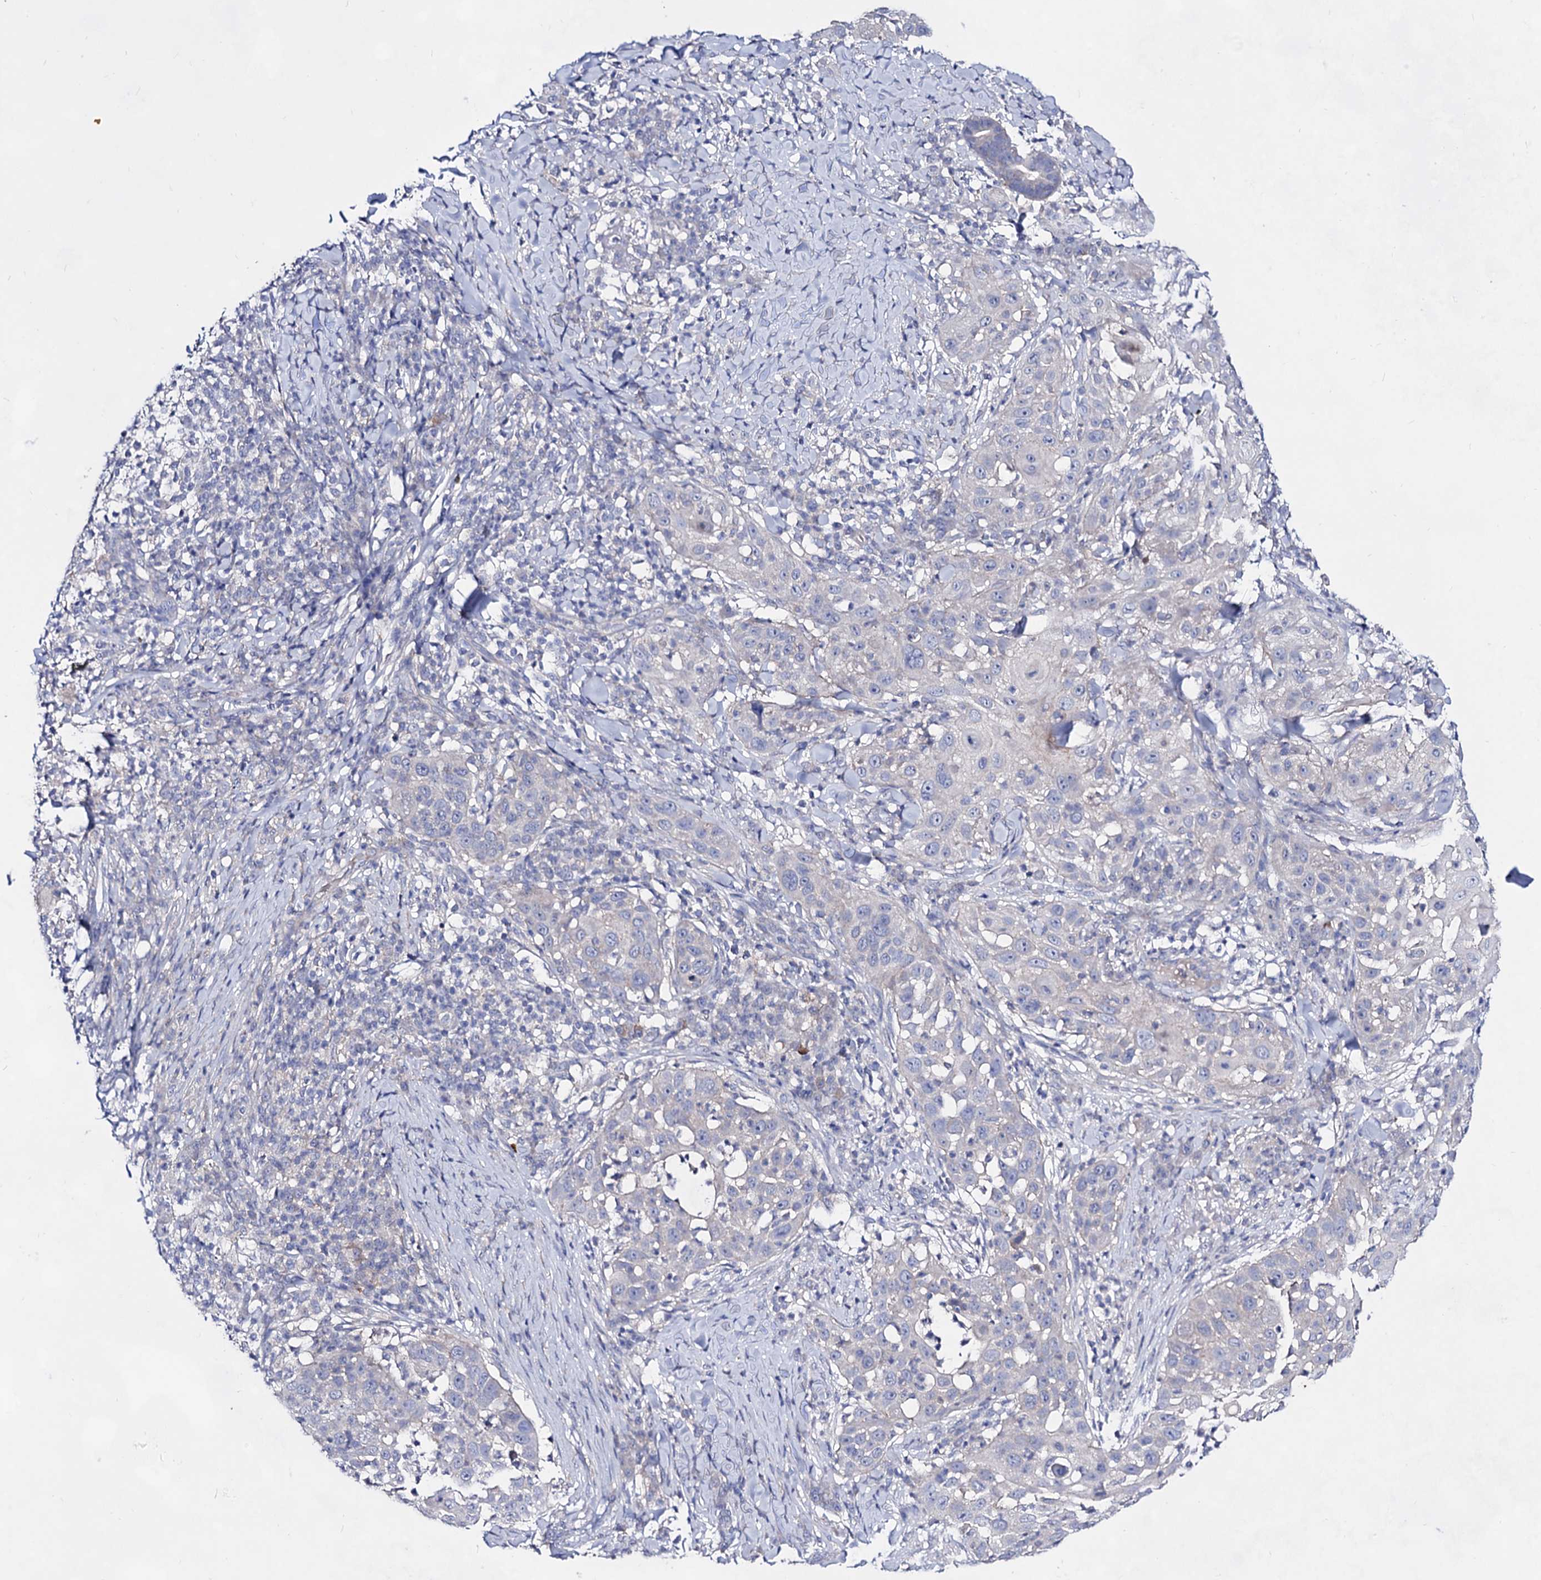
{"staining": {"intensity": "negative", "quantity": "none", "location": "none"}, "tissue": "skin cancer", "cell_type": "Tumor cells", "image_type": "cancer", "snomed": [{"axis": "morphology", "description": "Squamous cell carcinoma, NOS"}, {"axis": "topography", "description": "Skin"}], "caption": "Skin cancer was stained to show a protein in brown. There is no significant positivity in tumor cells. (DAB (3,3'-diaminobenzidine) immunohistochemistry (IHC) with hematoxylin counter stain).", "gene": "PLIN1", "patient": {"sex": "female", "age": 44}}